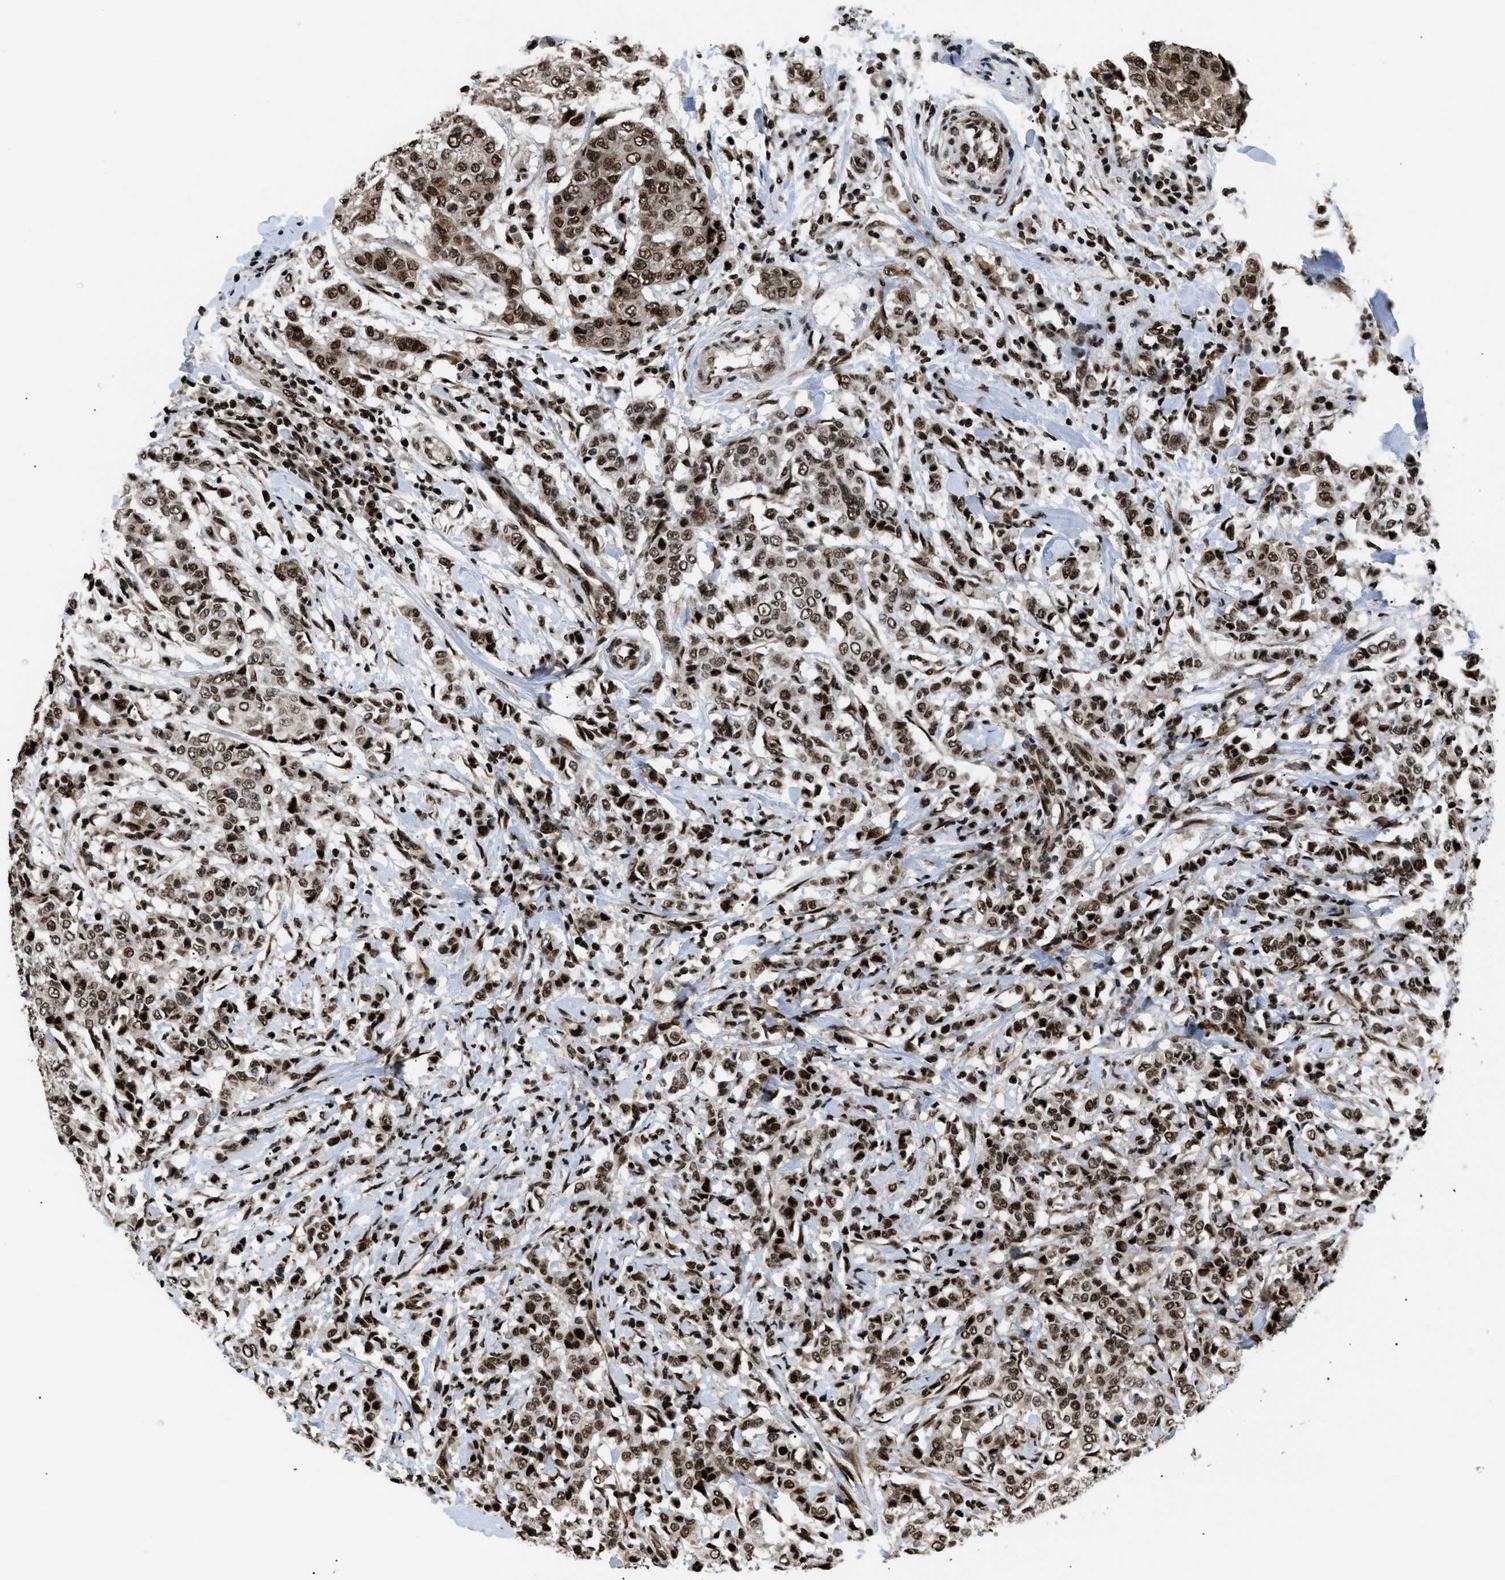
{"staining": {"intensity": "strong", "quantity": ">75%", "location": "nuclear"}, "tissue": "breast cancer", "cell_type": "Tumor cells", "image_type": "cancer", "snomed": [{"axis": "morphology", "description": "Duct carcinoma"}, {"axis": "topography", "description": "Breast"}], "caption": "Breast cancer tissue shows strong nuclear staining in approximately >75% of tumor cells, visualized by immunohistochemistry.", "gene": "RBM5", "patient": {"sex": "female", "age": 27}}